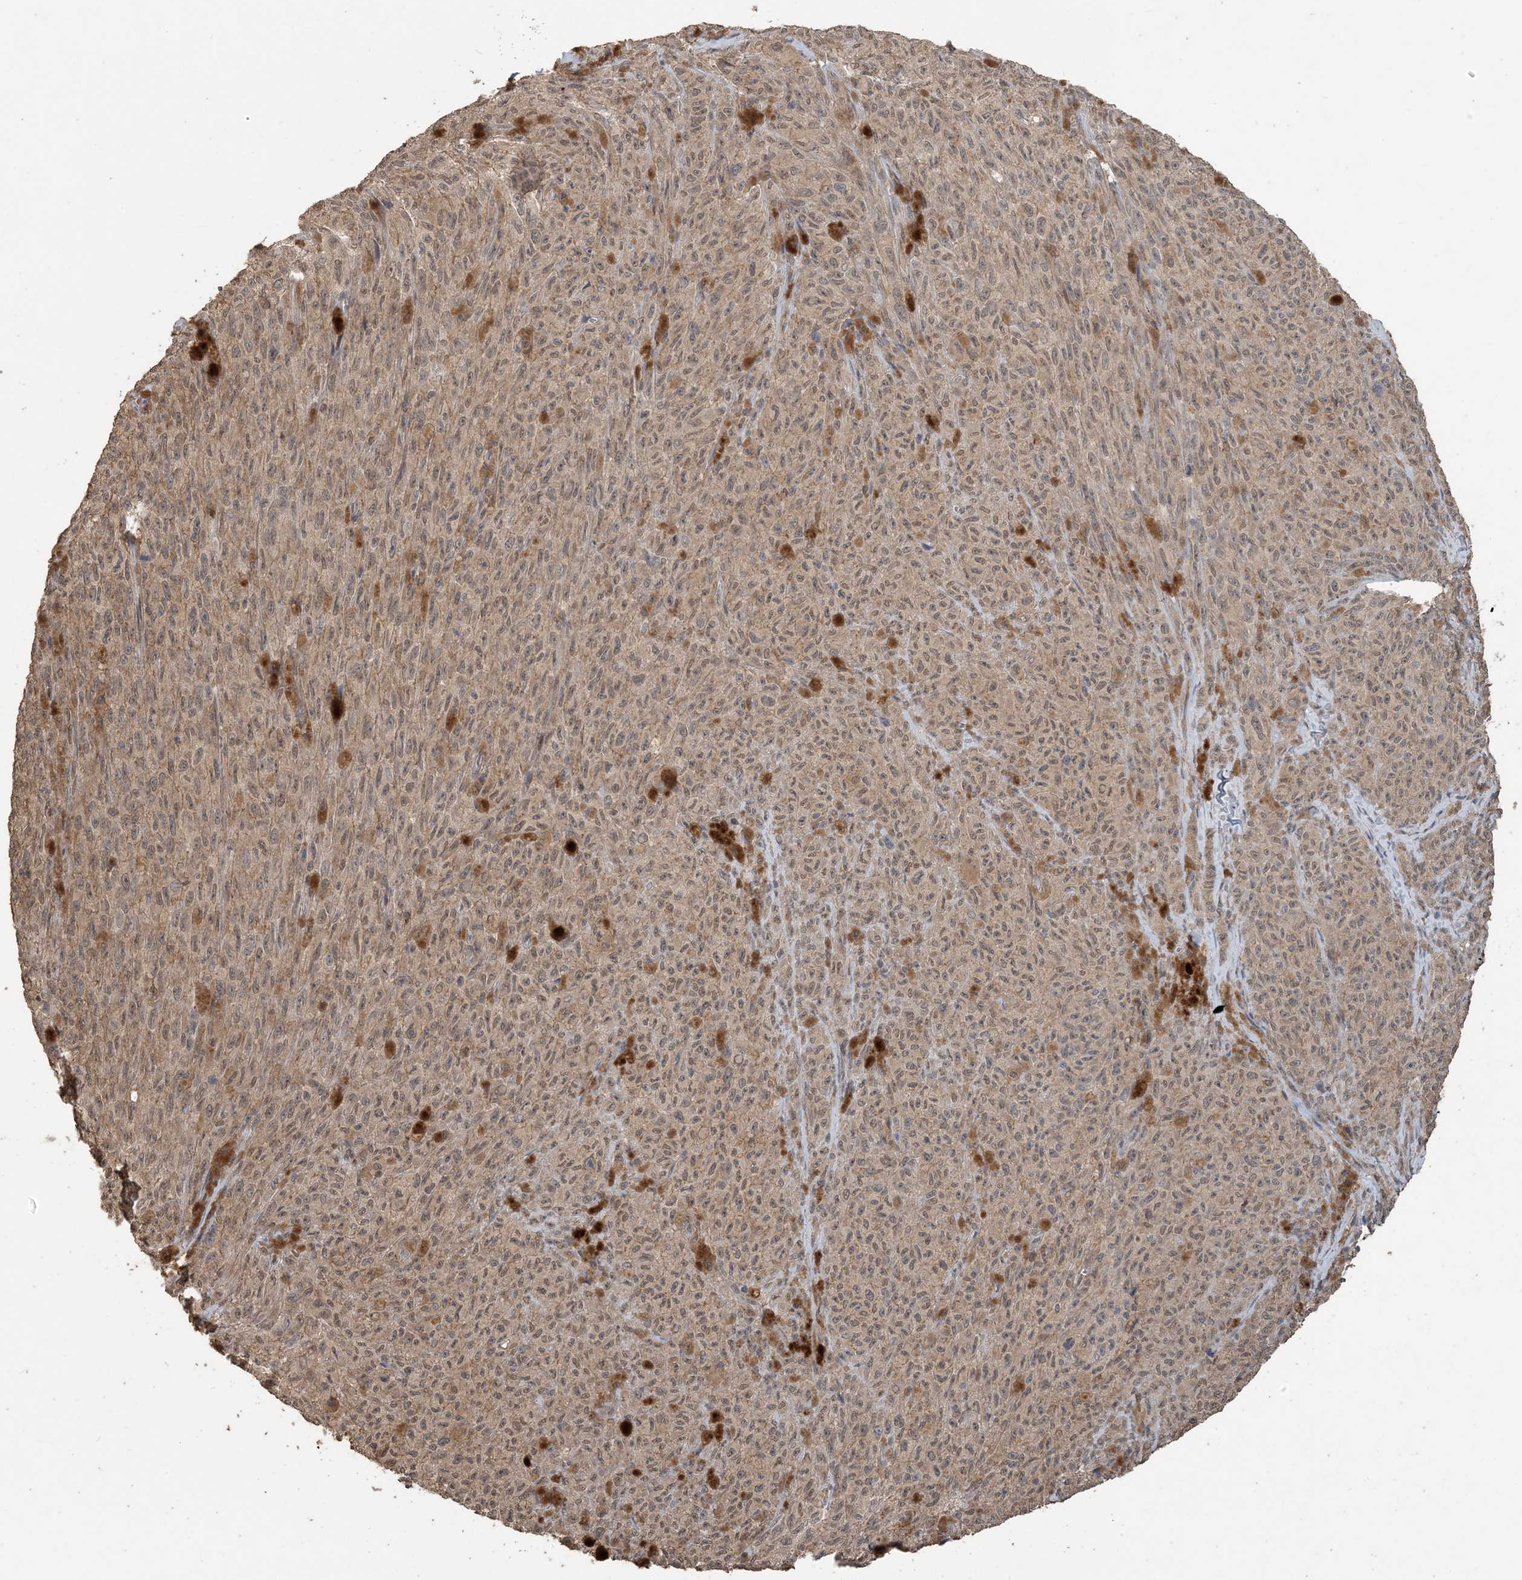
{"staining": {"intensity": "weak", "quantity": ">75%", "location": "cytoplasmic/membranous,nuclear"}, "tissue": "melanoma", "cell_type": "Tumor cells", "image_type": "cancer", "snomed": [{"axis": "morphology", "description": "Malignant melanoma, NOS"}, {"axis": "topography", "description": "Skin"}], "caption": "Protein expression analysis of human melanoma reveals weak cytoplasmic/membranous and nuclear expression in approximately >75% of tumor cells. (DAB (3,3'-diaminobenzidine) IHC with brightfield microscopy, high magnification).", "gene": "ZC3H12A", "patient": {"sex": "female", "age": 82}}